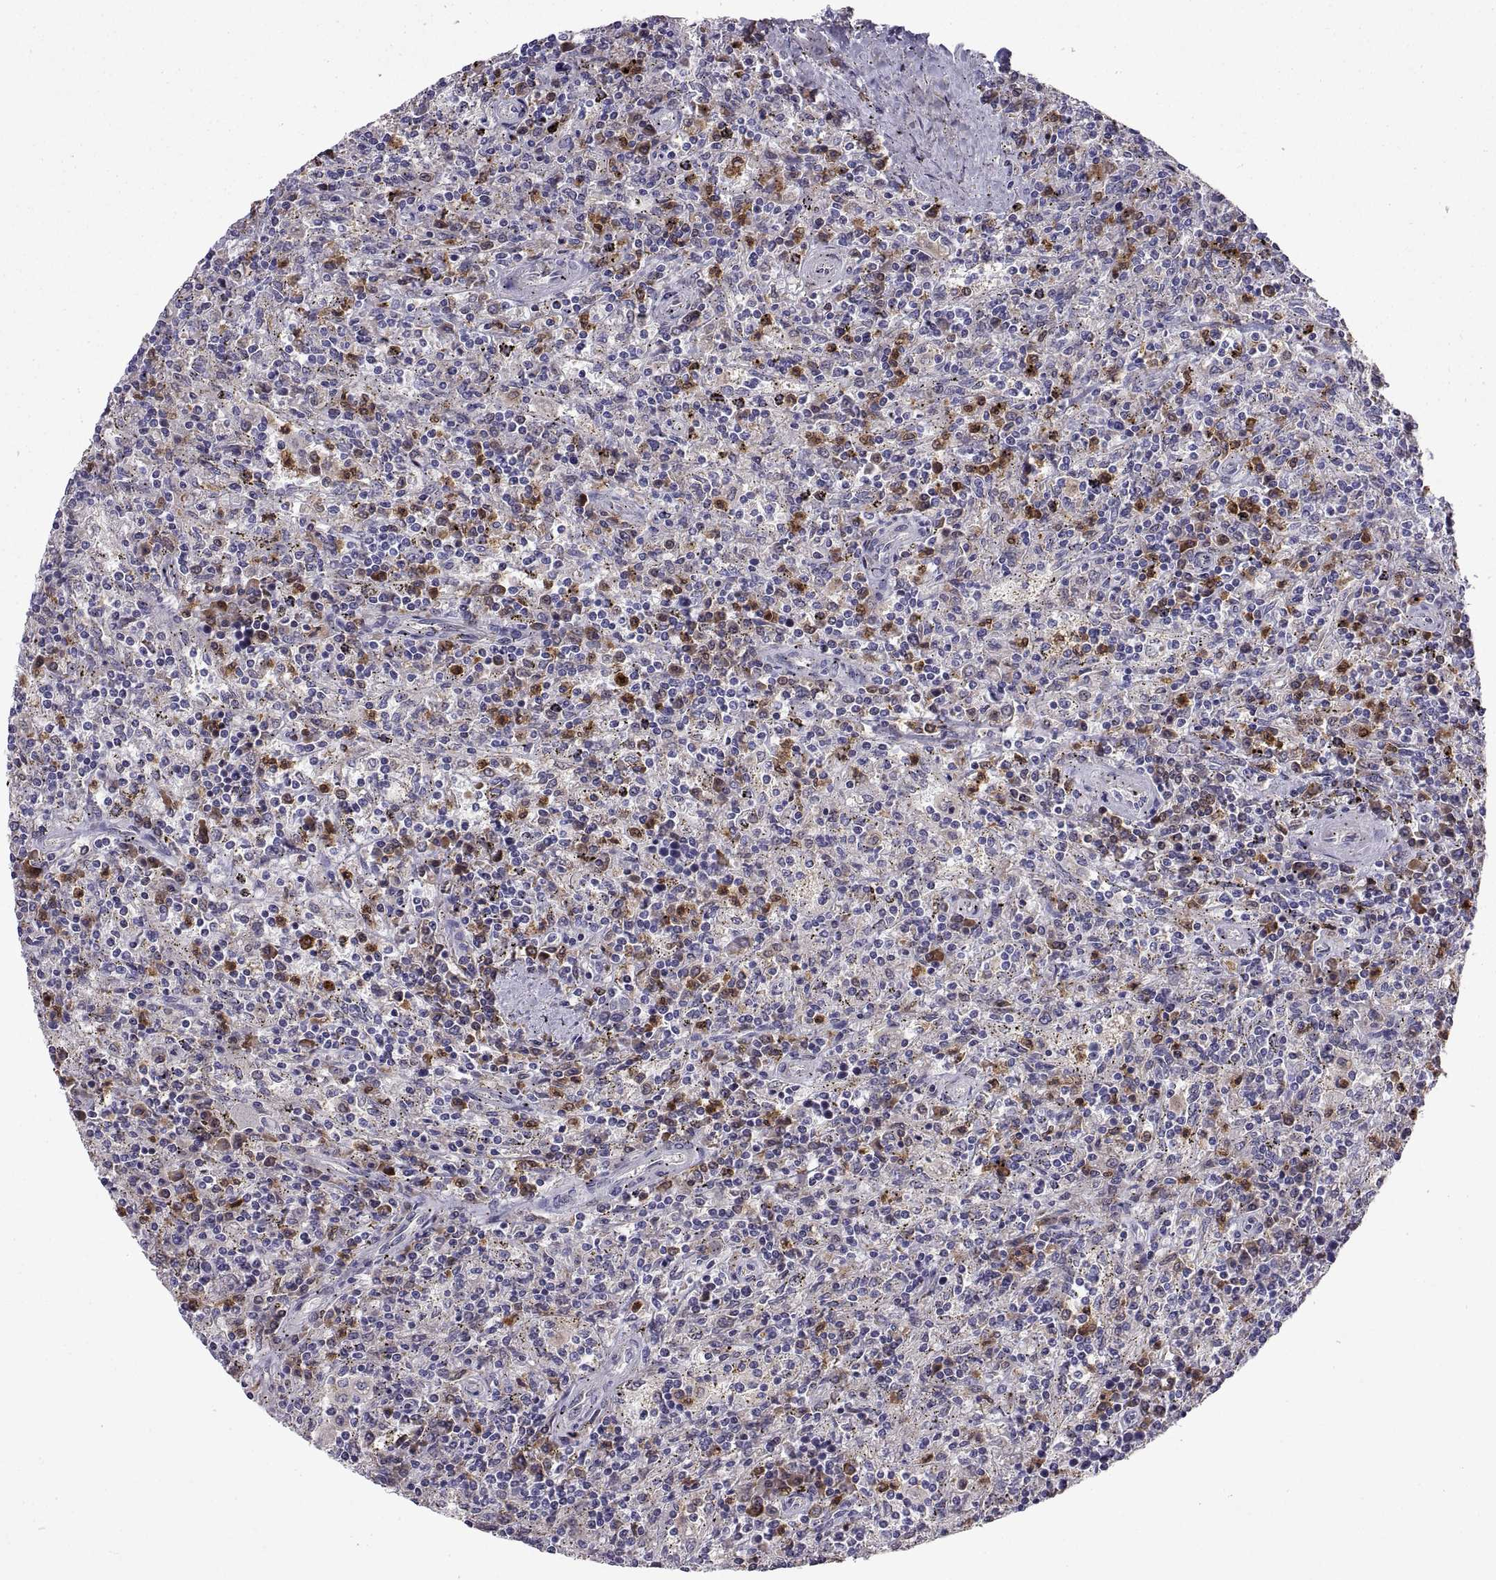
{"staining": {"intensity": "strong", "quantity": "<25%", "location": "cytoplasmic/membranous"}, "tissue": "lymphoma", "cell_type": "Tumor cells", "image_type": "cancer", "snomed": [{"axis": "morphology", "description": "Malignant lymphoma, non-Hodgkin's type, Low grade"}, {"axis": "topography", "description": "Spleen"}], "caption": "Low-grade malignant lymphoma, non-Hodgkin's type was stained to show a protein in brown. There is medium levels of strong cytoplasmic/membranous expression in approximately <25% of tumor cells. The protein of interest is shown in brown color, while the nuclei are stained blue.", "gene": "DOK3", "patient": {"sex": "male", "age": 62}}